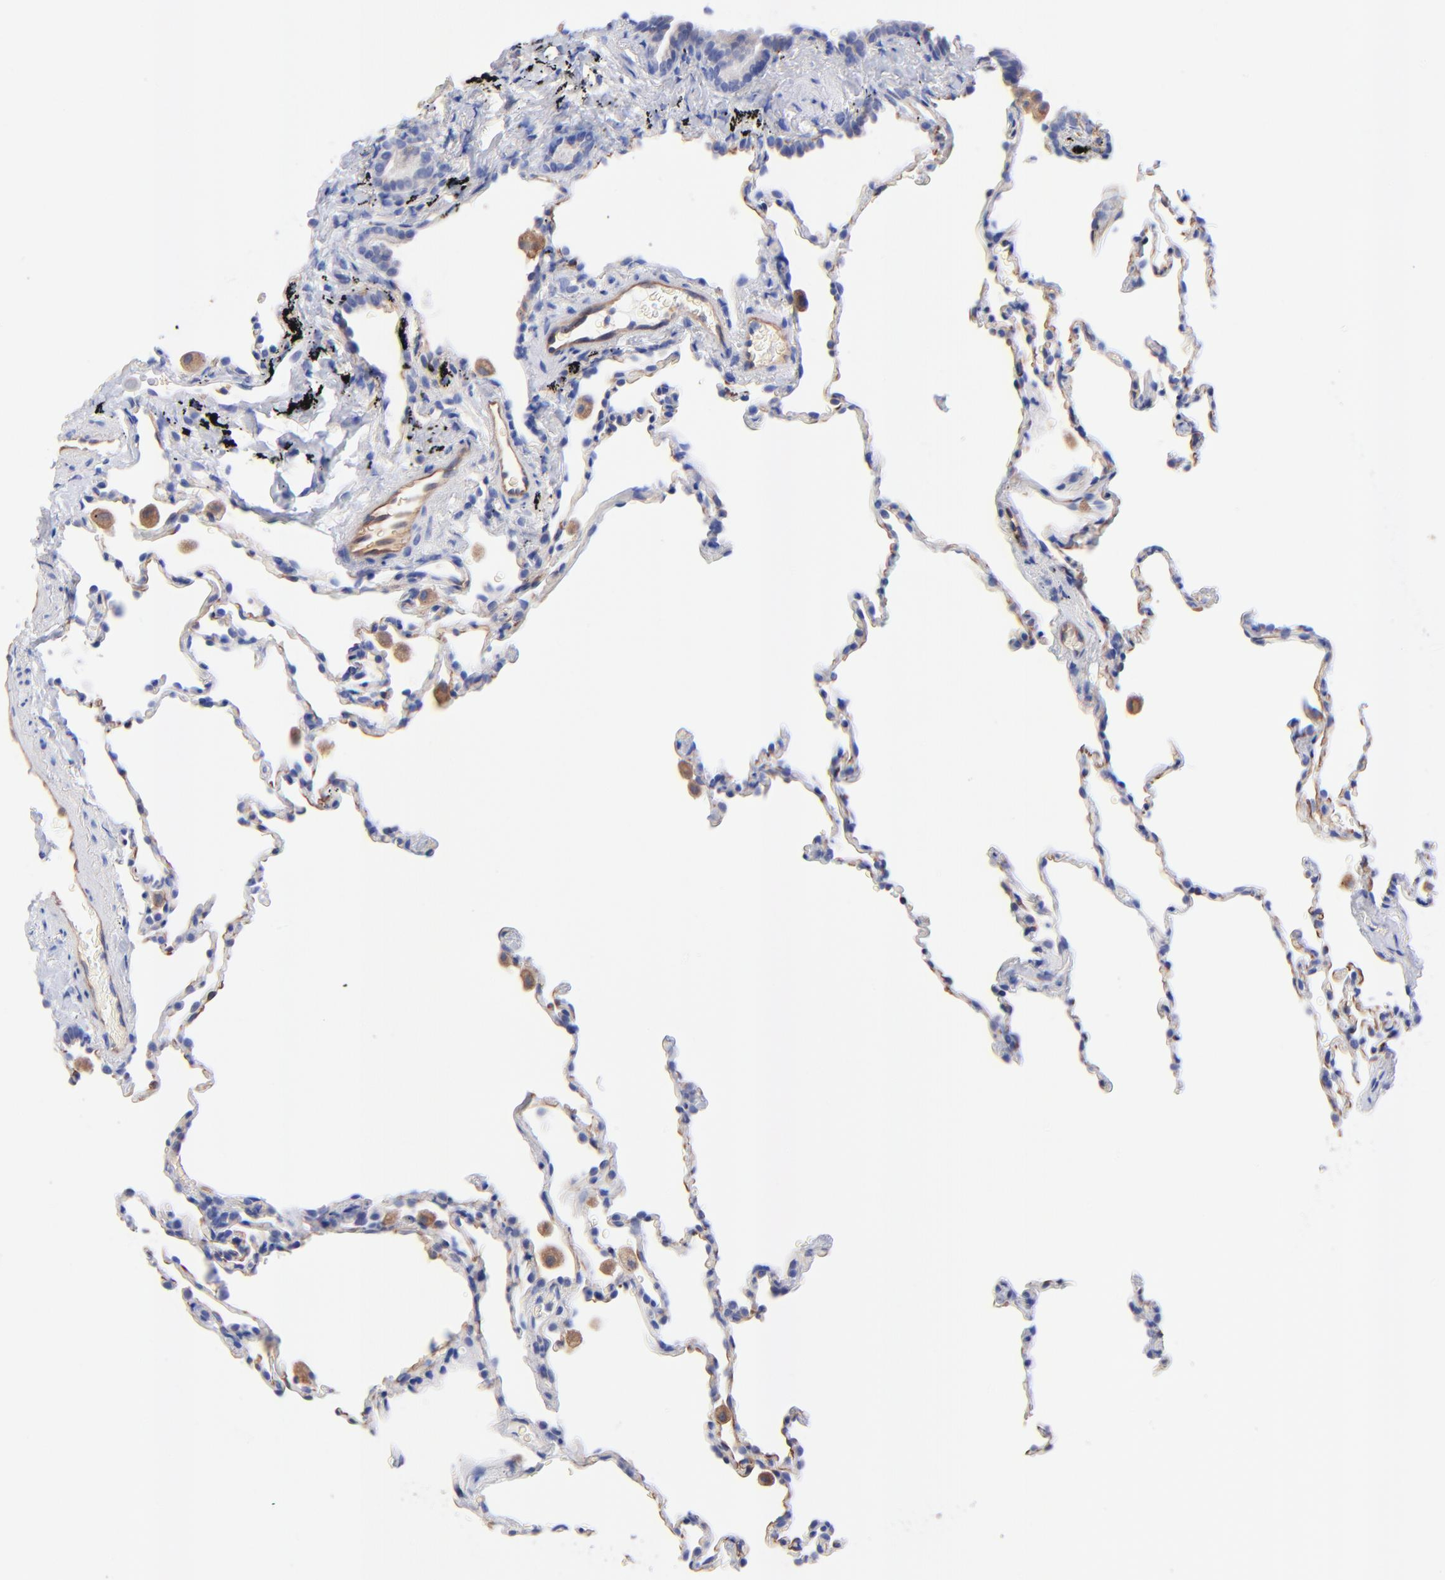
{"staining": {"intensity": "moderate", "quantity": "25%-75%", "location": "cytoplasmic/membranous"}, "tissue": "lung", "cell_type": "Alveolar cells", "image_type": "normal", "snomed": [{"axis": "morphology", "description": "Normal tissue, NOS"}, {"axis": "morphology", "description": "Soft tissue tumor metastatic"}, {"axis": "topography", "description": "Lung"}], "caption": "Alveolar cells show medium levels of moderate cytoplasmic/membranous staining in about 25%-75% of cells in normal human lung. (Brightfield microscopy of DAB IHC at high magnification).", "gene": "SLC44A2", "patient": {"sex": "male", "age": 59}}